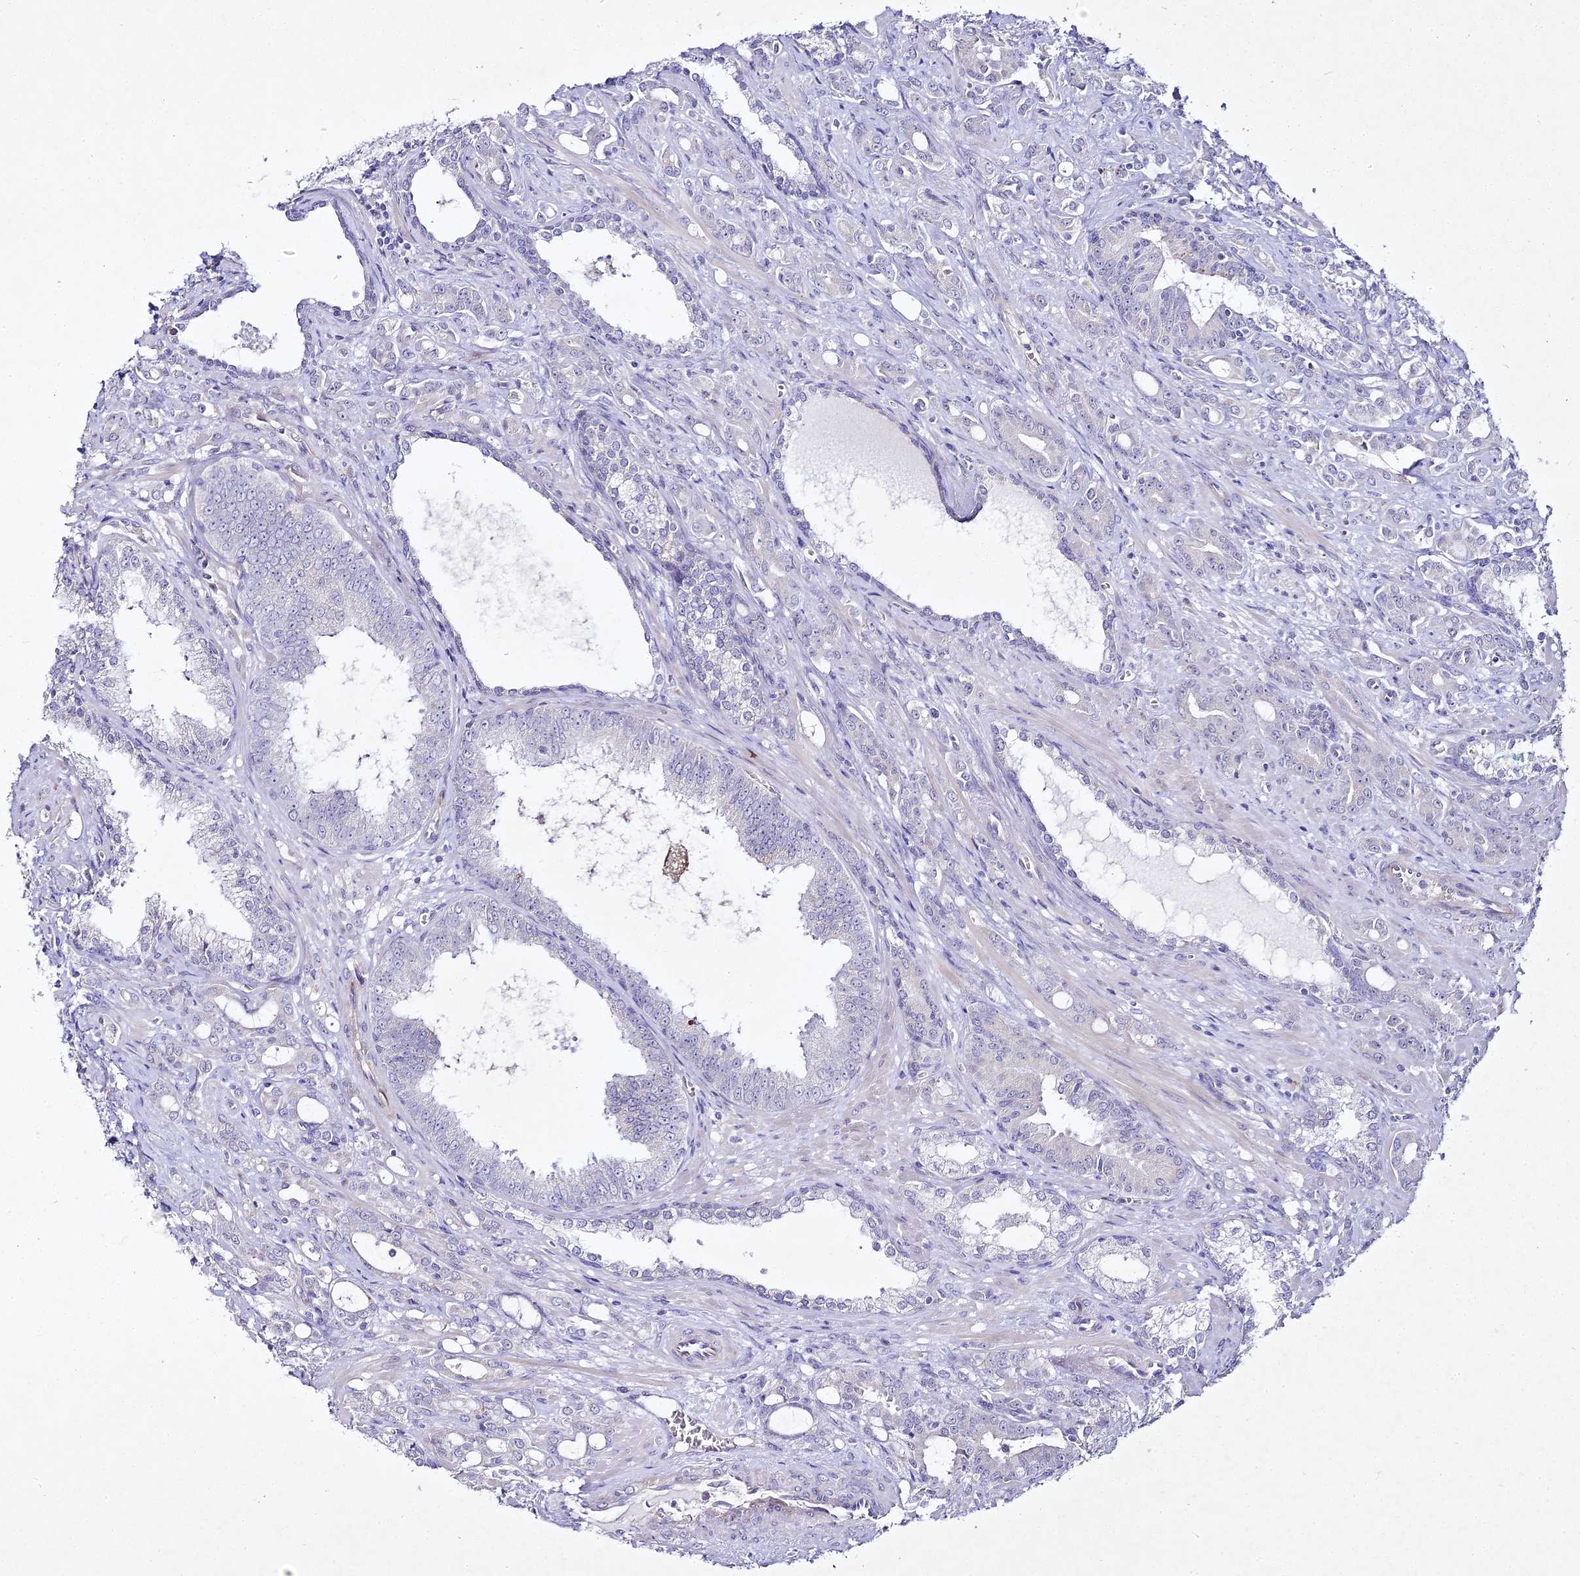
{"staining": {"intensity": "negative", "quantity": "none", "location": "none"}, "tissue": "prostate cancer", "cell_type": "Tumor cells", "image_type": "cancer", "snomed": [{"axis": "morphology", "description": "Adenocarcinoma, High grade"}, {"axis": "topography", "description": "Prostate"}], "caption": "High power microscopy micrograph of an IHC micrograph of prostate cancer (adenocarcinoma (high-grade)), revealing no significant positivity in tumor cells.", "gene": "ALPG", "patient": {"sex": "male", "age": 72}}